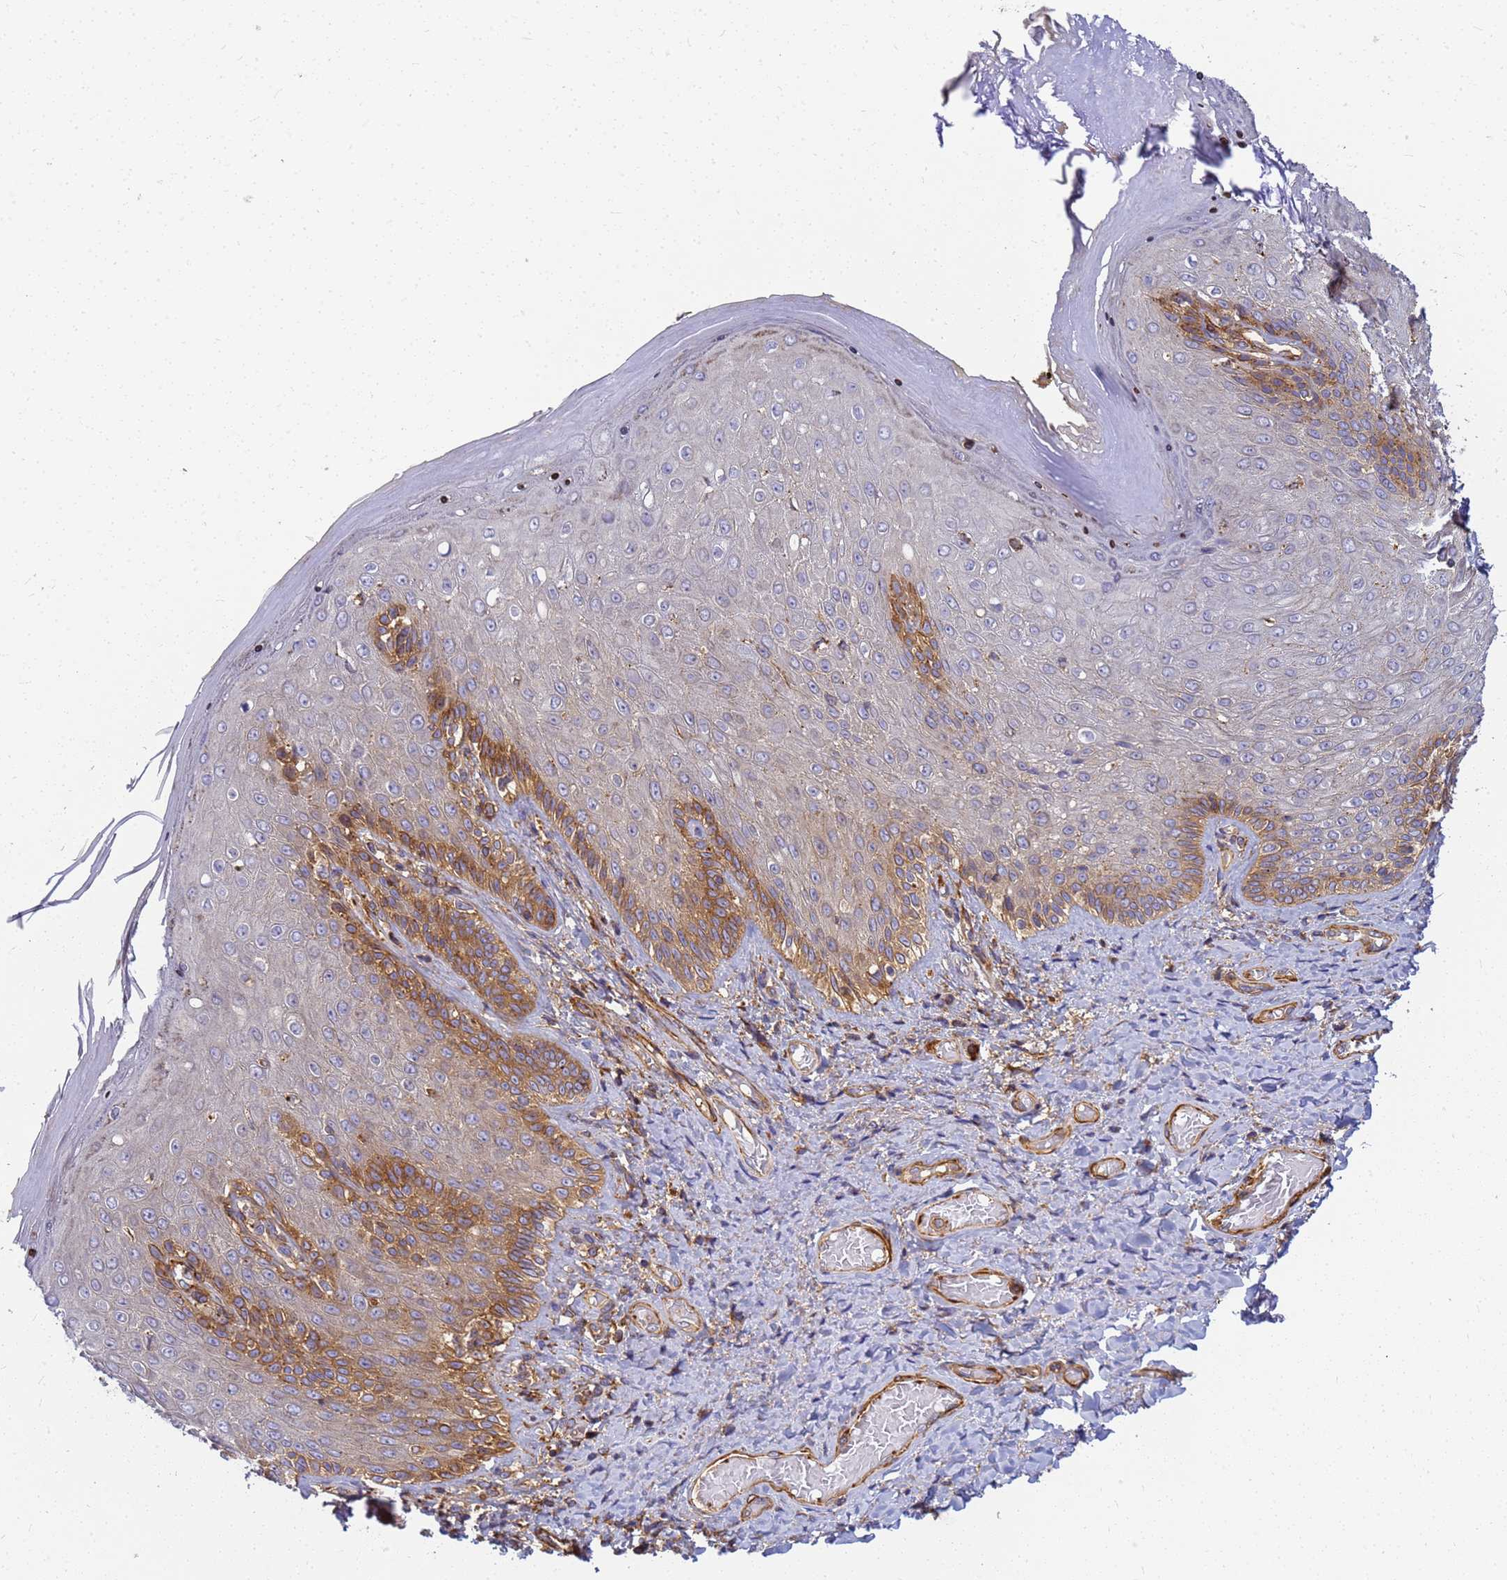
{"staining": {"intensity": "moderate", "quantity": "<25%", "location": "cytoplasmic/membranous"}, "tissue": "skin", "cell_type": "Epidermal cells", "image_type": "normal", "snomed": [{"axis": "morphology", "description": "Normal tissue, NOS"}, {"axis": "topography", "description": "Anal"}], "caption": "Skin stained with immunohistochemistry exhibits moderate cytoplasmic/membranous staining in about <25% of epidermal cells.", "gene": "C2CD5", "patient": {"sex": "female", "age": 89}}